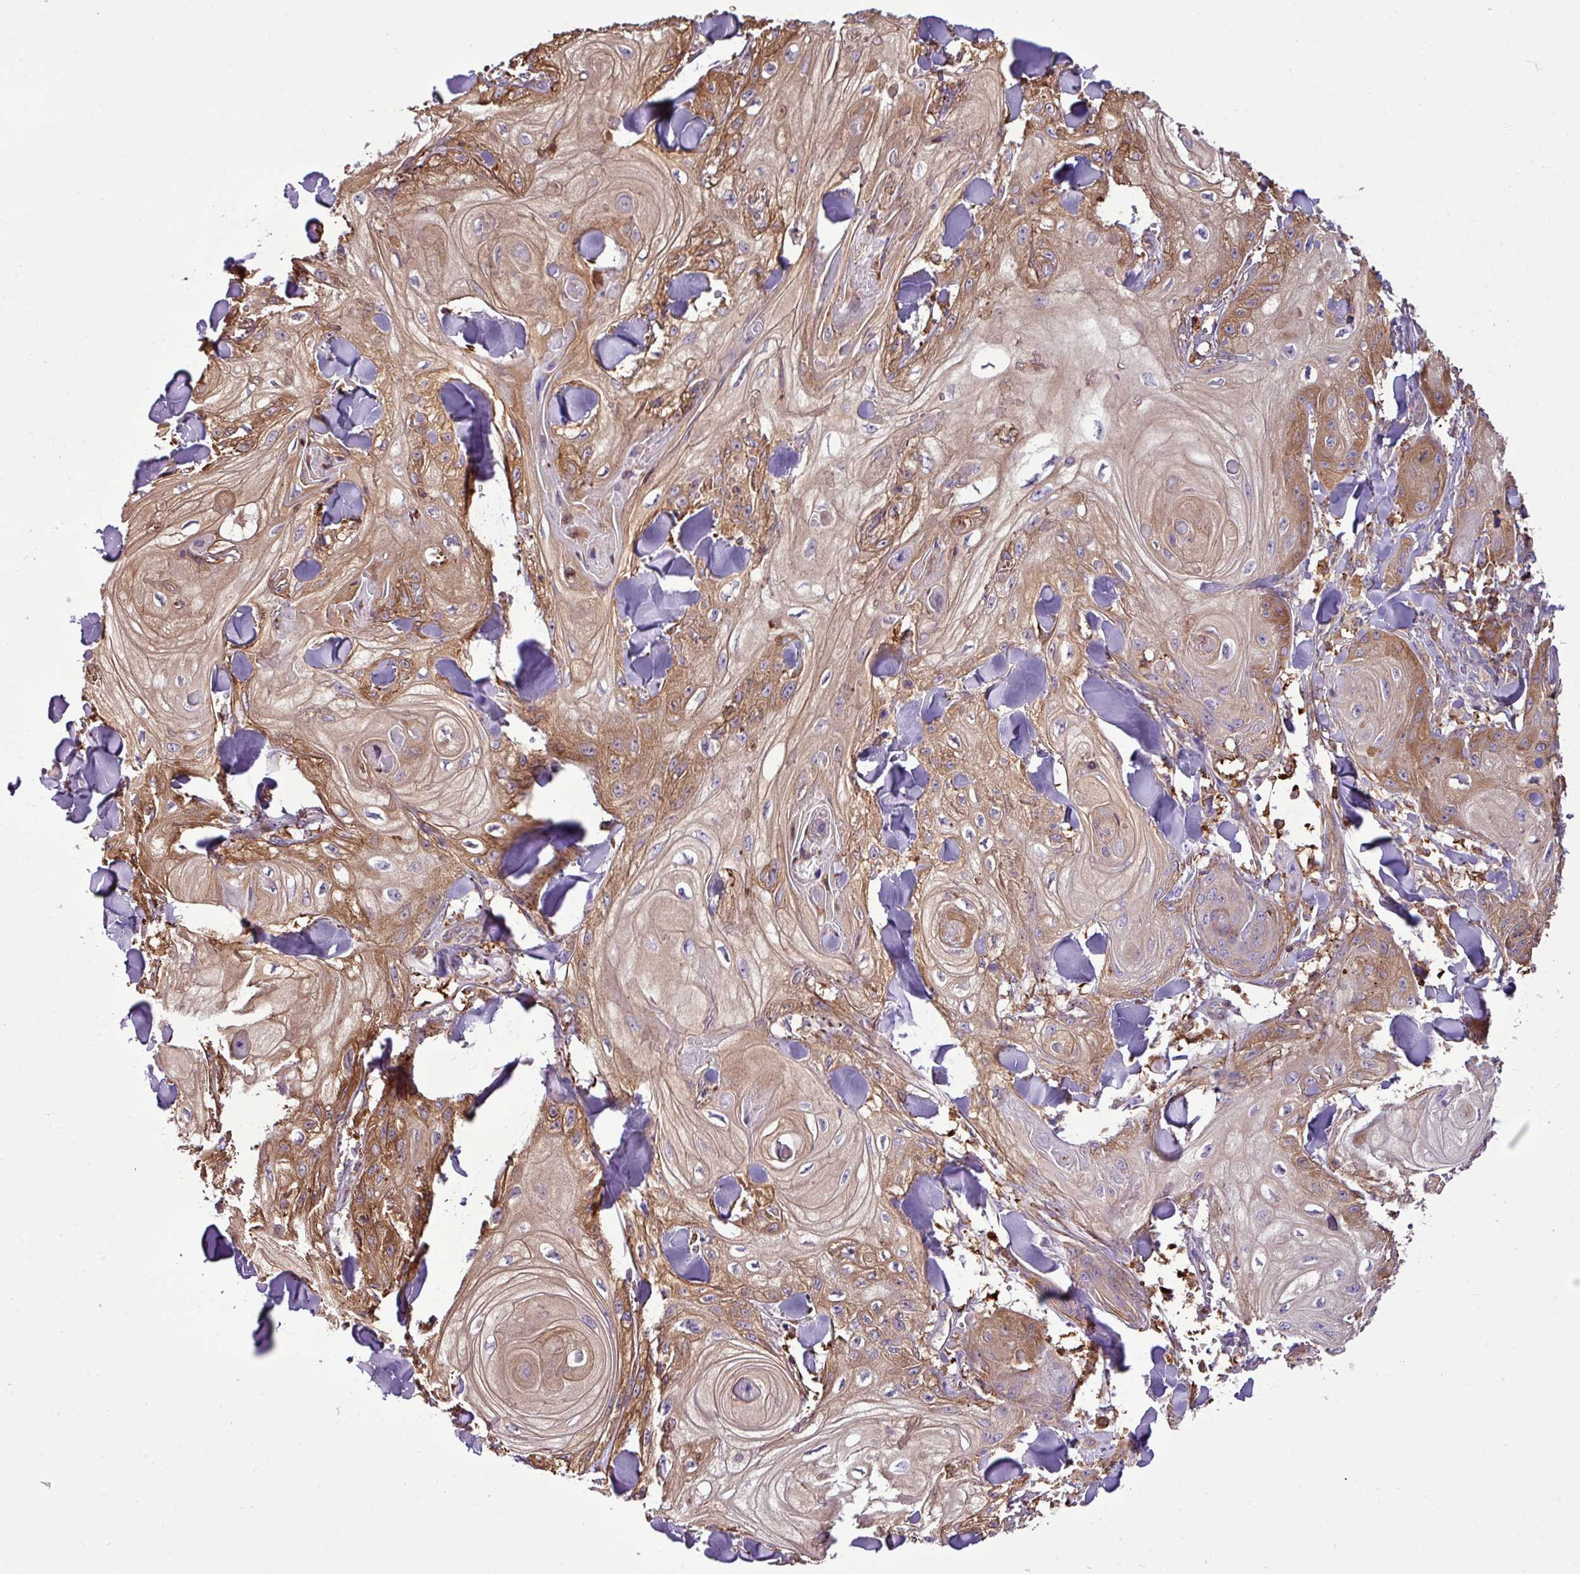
{"staining": {"intensity": "moderate", "quantity": "25%-75%", "location": "cytoplasmic/membranous"}, "tissue": "skin cancer", "cell_type": "Tumor cells", "image_type": "cancer", "snomed": [{"axis": "morphology", "description": "Squamous cell carcinoma, NOS"}, {"axis": "topography", "description": "Skin"}], "caption": "The micrograph exhibits staining of skin squamous cell carcinoma, revealing moderate cytoplasmic/membranous protein staining (brown color) within tumor cells. The staining was performed using DAB, with brown indicating positive protein expression. Nuclei are stained blue with hematoxylin.", "gene": "PGAP6", "patient": {"sex": "male", "age": 74}}